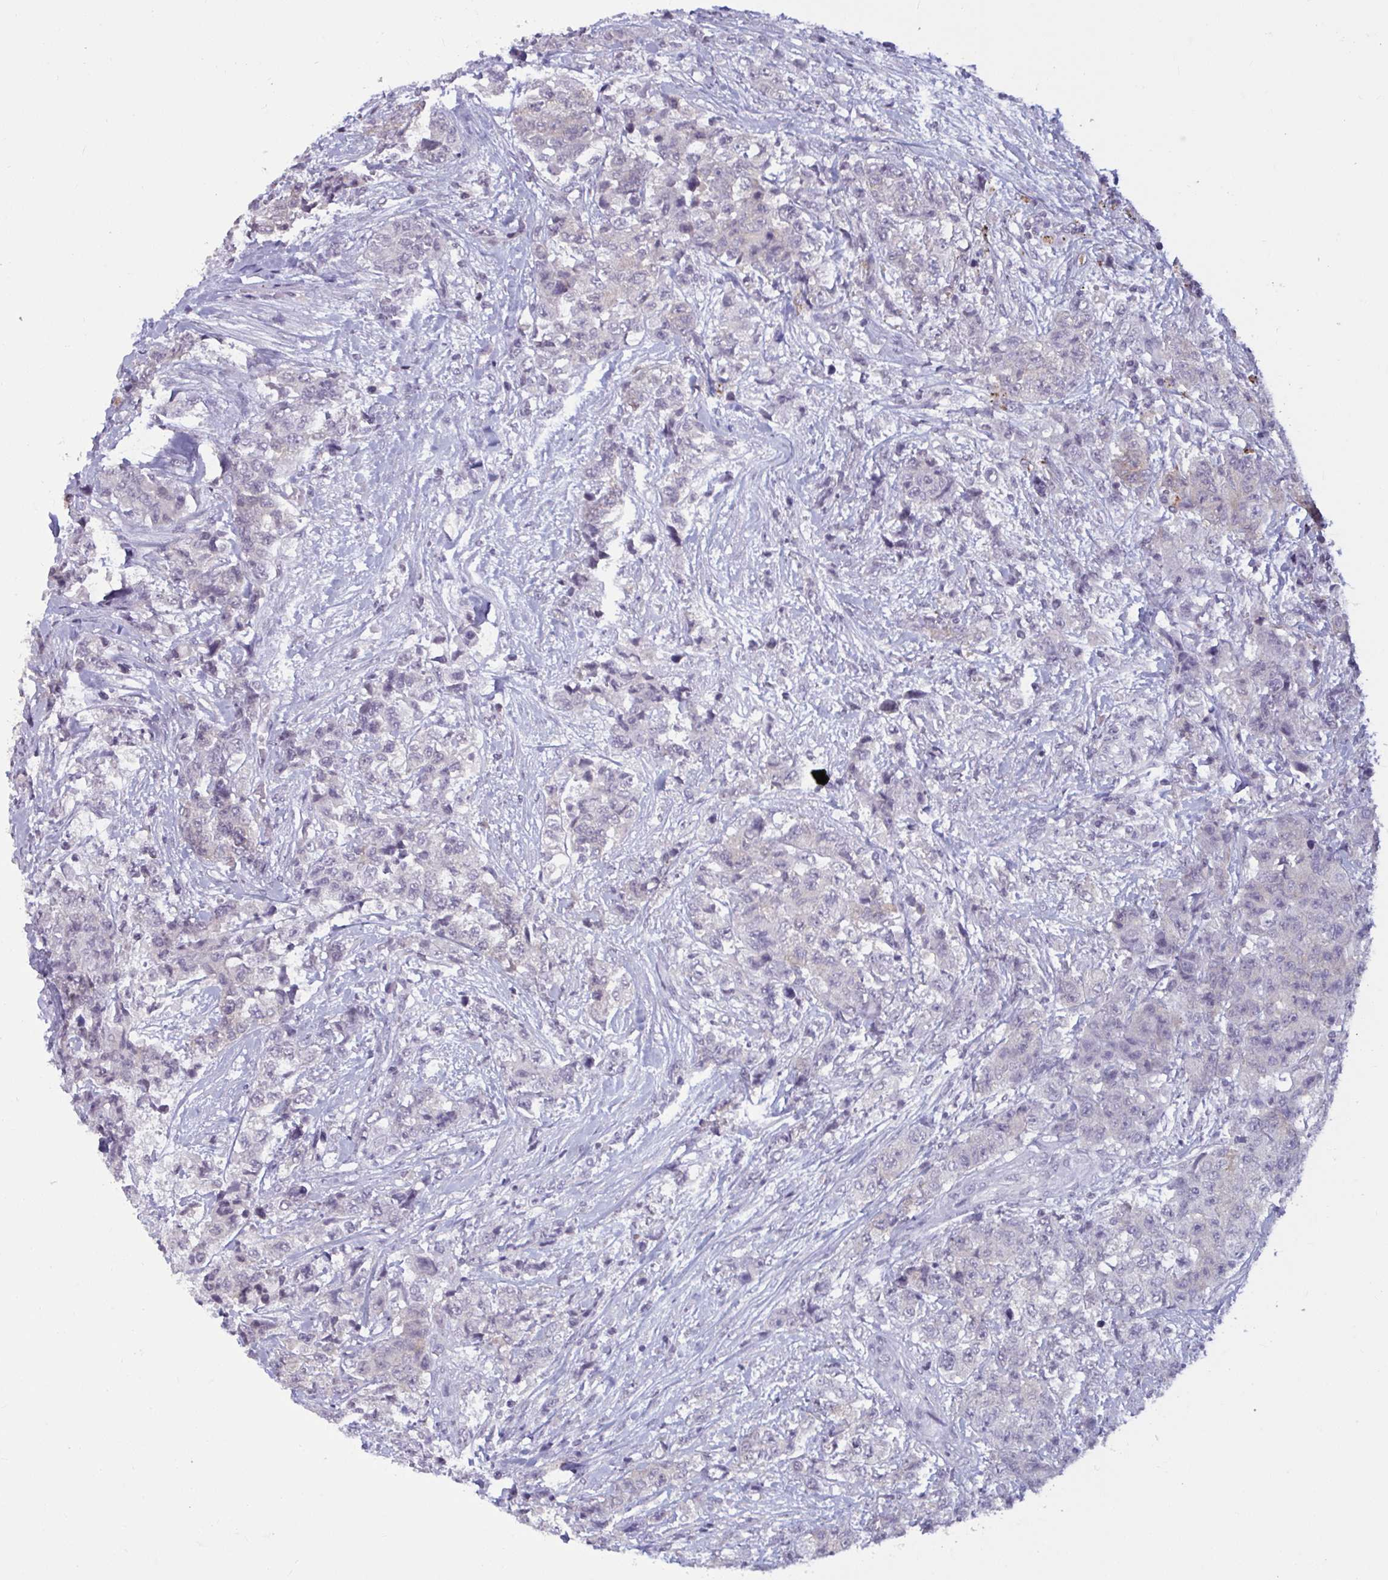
{"staining": {"intensity": "negative", "quantity": "none", "location": "none"}, "tissue": "urothelial cancer", "cell_type": "Tumor cells", "image_type": "cancer", "snomed": [{"axis": "morphology", "description": "Urothelial carcinoma, High grade"}, {"axis": "topography", "description": "Urinary bladder"}], "caption": "Tumor cells are negative for protein expression in human urothelial cancer. (Immunohistochemistry, brightfield microscopy, high magnification).", "gene": "TBC1D4", "patient": {"sex": "female", "age": 78}}